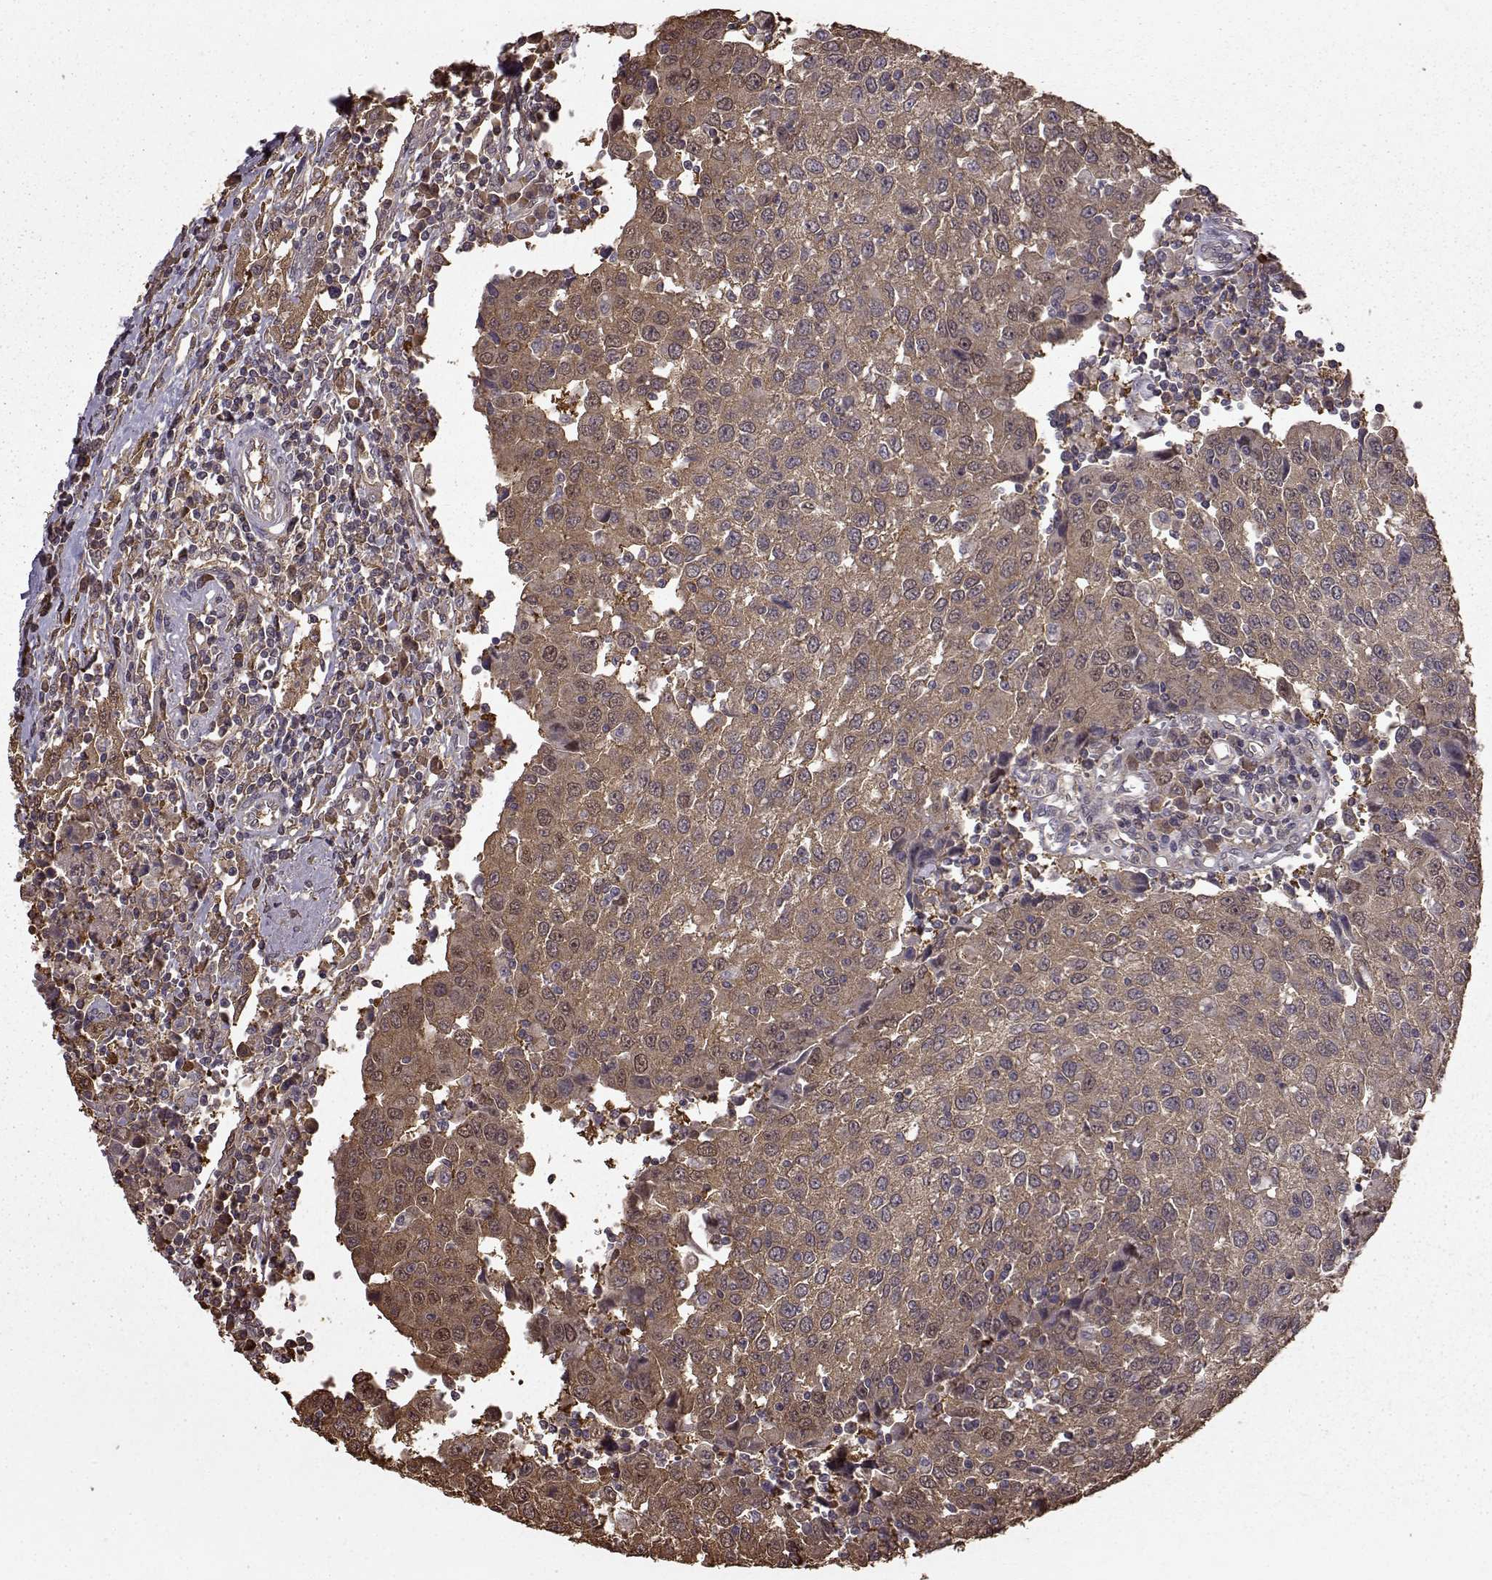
{"staining": {"intensity": "strong", "quantity": "25%-75%", "location": "cytoplasmic/membranous"}, "tissue": "urothelial cancer", "cell_type": "Tumor cells", "image_type": "cancer", "snomed": [{"axis": "morphology", "description": "Urothelial carcinoma, High grade"}, {"axis": "topography", "description": "Urinary bladder"}], "caption": "Immunohistochemical staining of urothelial cancer demonstrates high levels of strong cytoplasmic/membranous protein positivity in about 25%-75% of tumor cells.", "gene": "NME1-NME2", "patient": {"sex": "female", "age": 85}}